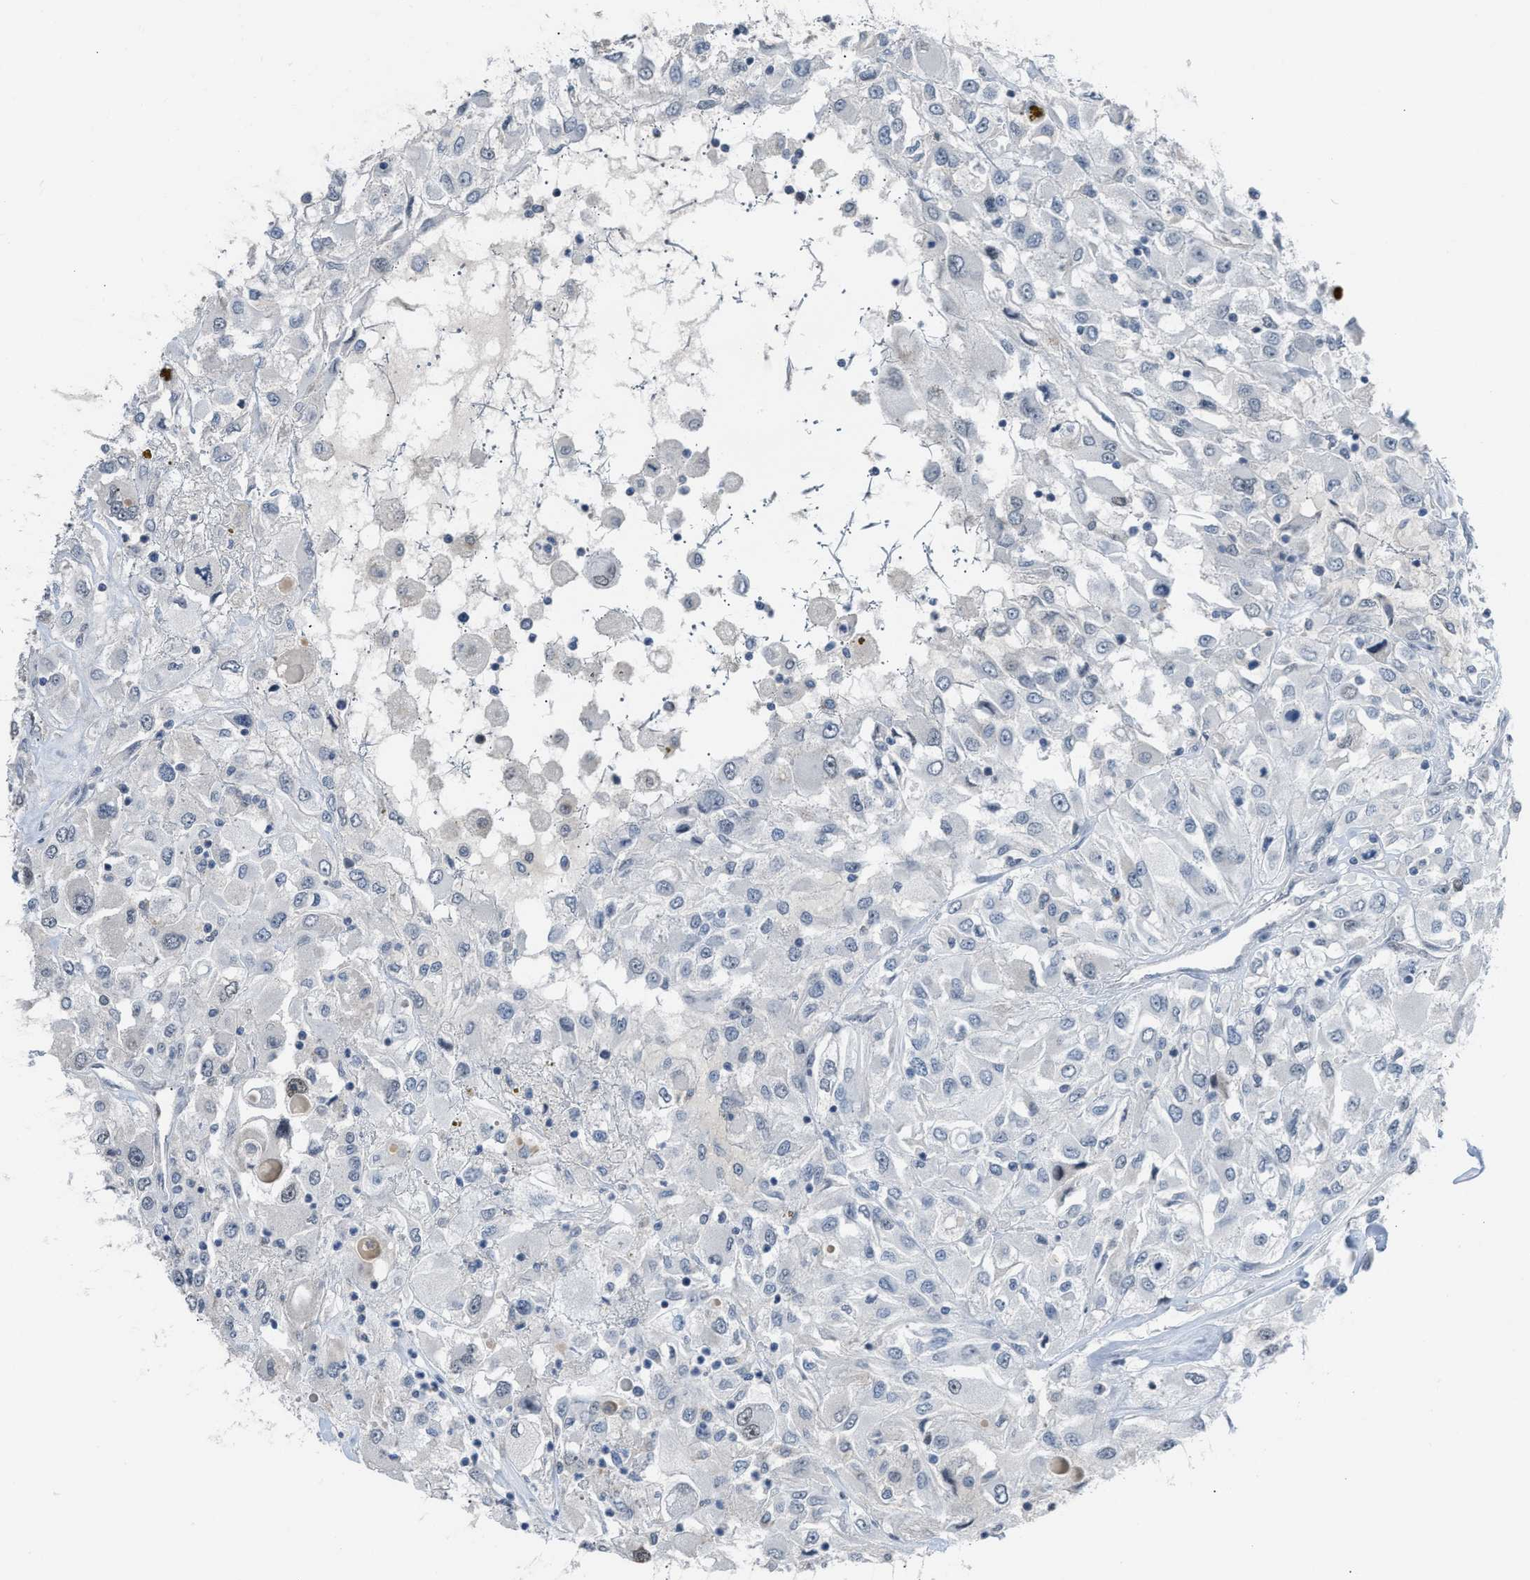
{"staining": {"intensity": "negative", "quantity": "none", "location": "none"}, "tissue": "renal cancer", "cell_type": "Tumor cells", "image_type": "cancer", "snomed": [{"axis": "morphology", "description": "Adenocarcinoma, NOS"}, {"axis": "topography", "description": "Kidney"}], "caption": "This image is of renal adenocarcinoma stained with immunohistochemistry (IHC) to label a protein in brown with the nuclei are counter-stained blue. There is no expression in tumor cells.", "gene": "SETDB1", "patient": {"sex": "female", "age": 52}}